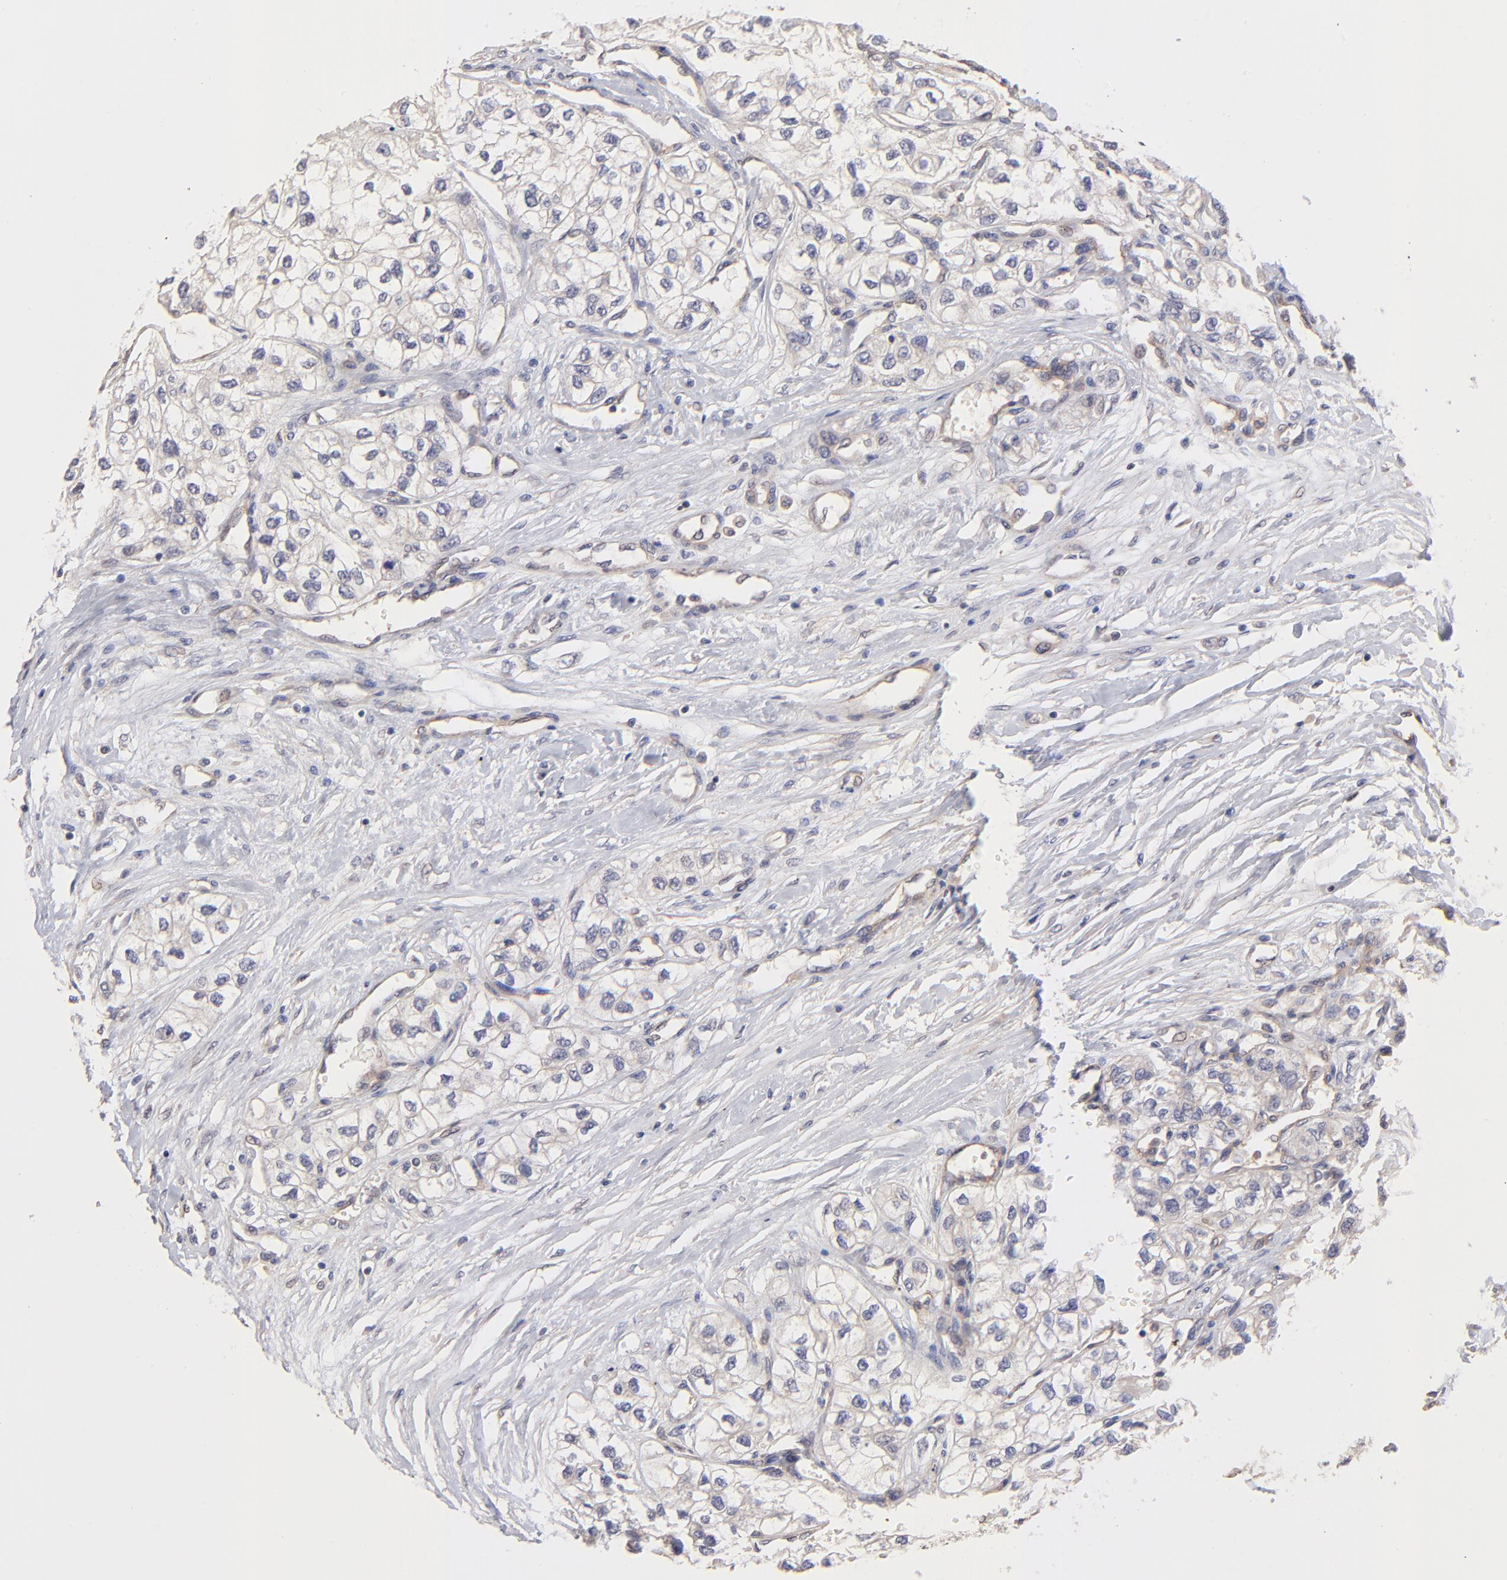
{"staining": {"intensity": "negative", "quantity": "none", "location": "none"}, "tissue": "renal cancer", "cell_type": "Tumor cells", "image_type": "cancer", "snomed": [{"axis": "morphology", "description": "Adenocarcinoma, NOS"}, {"axis": "topography", "description": "Kidney"}], "caption": "A histopathology image of human renal cancer (adenocarcinoma) is negative for staining in tumor cells. (DAB (3,3'-diaminobenzidine) immunohistochemistry (IHC) with hematoxylin counter stain).", "gene": "ASB7", "patient": {"sex": "male", "age": 57}}